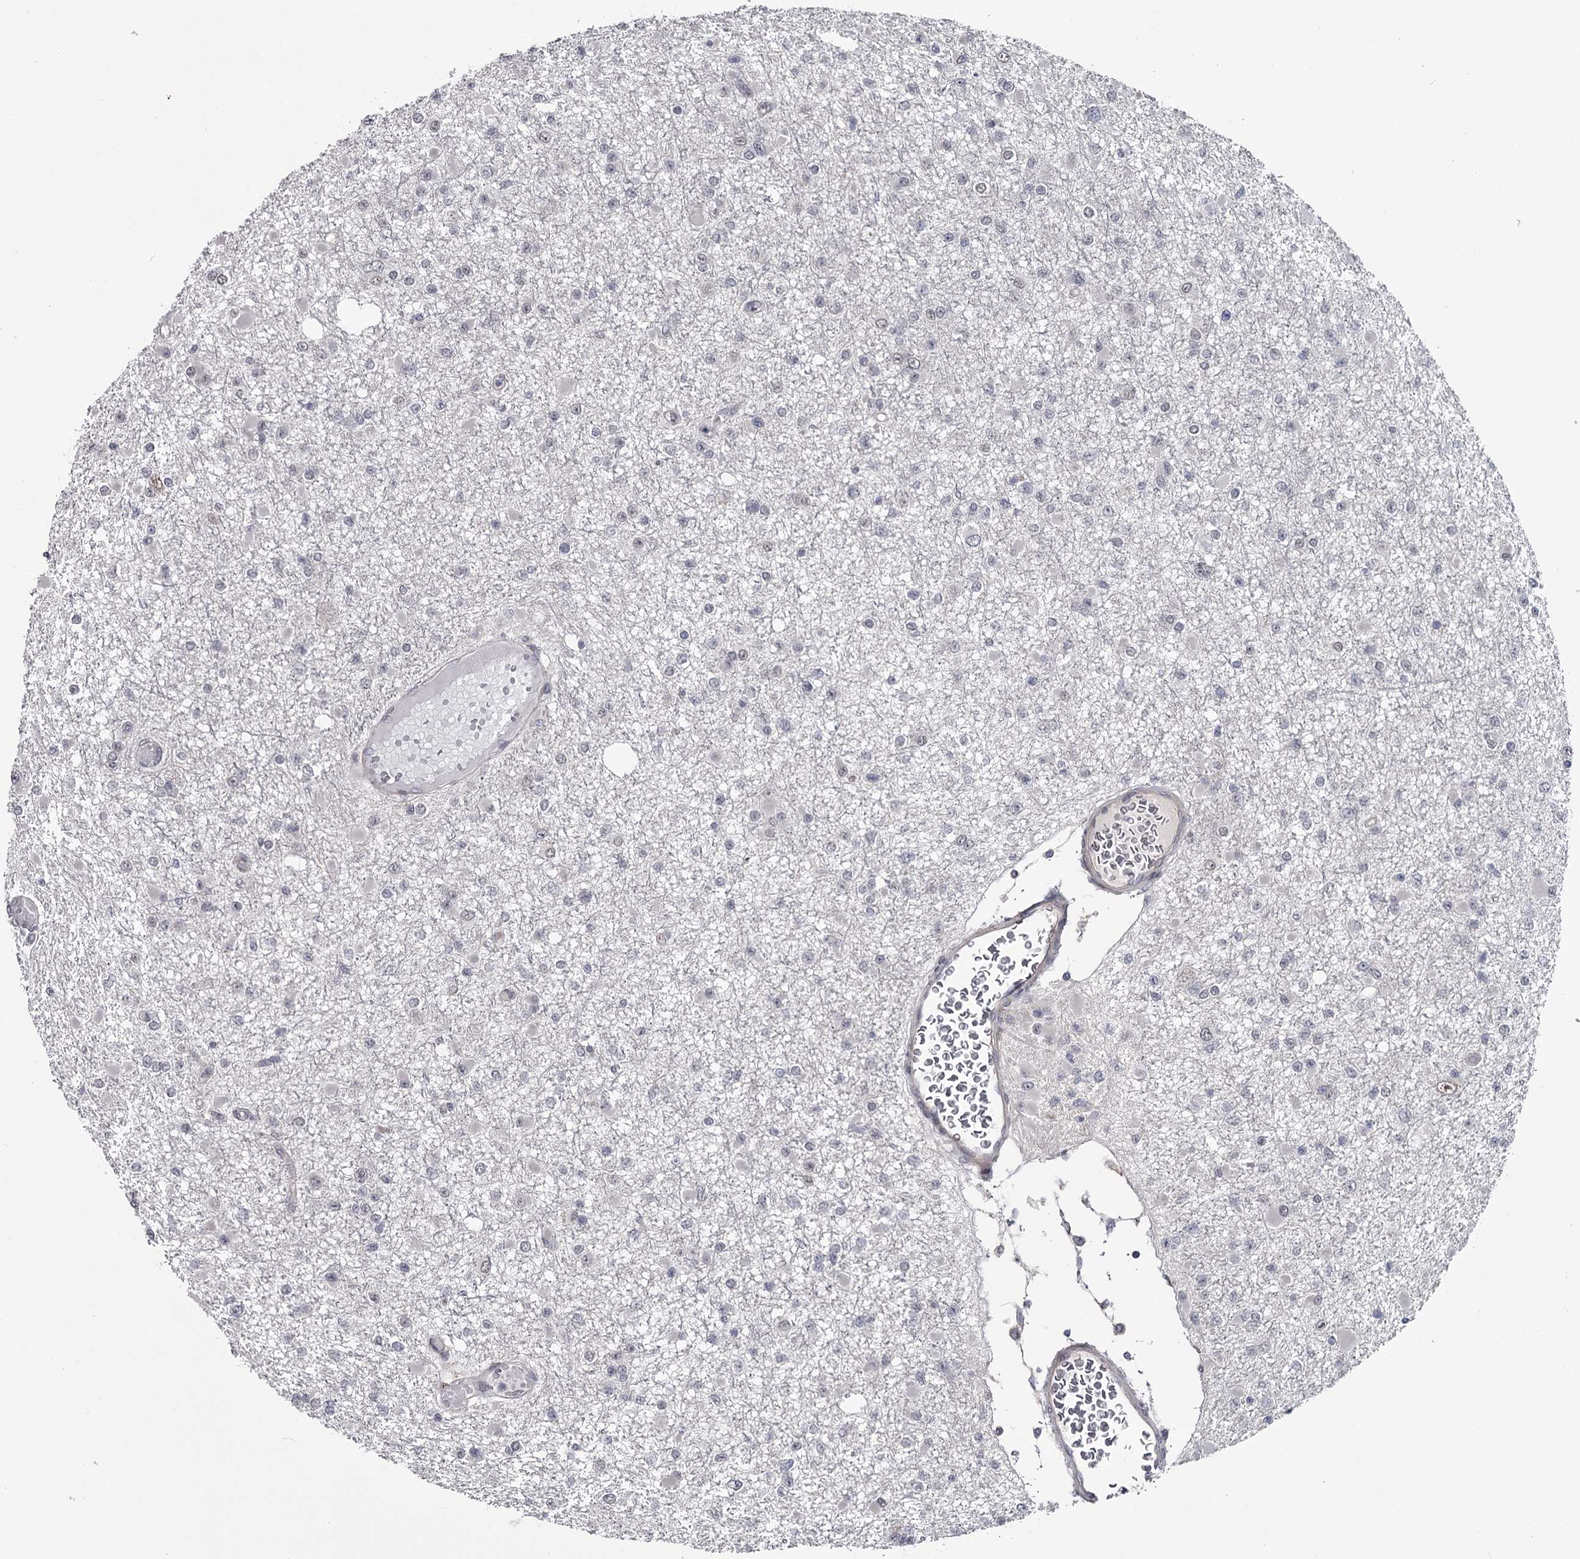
{"staining": {"intensity": "negative", "quantity": "none", "location": "none"}, "tissue": "glioma", "cell_type": "Tumor cells", "image_type": "cancer", "snomed": [{"axis": "morphology", "description": "Glioma, malignant, Low grade"}, {"axis": "topography", "description": "Brain"}], "caption": "Glioma was stained to show a protein in brown. There is no significant expression in tumor cells.", "gene": "PRPF40B", "patient": {"sex": "female", "age": 22}}